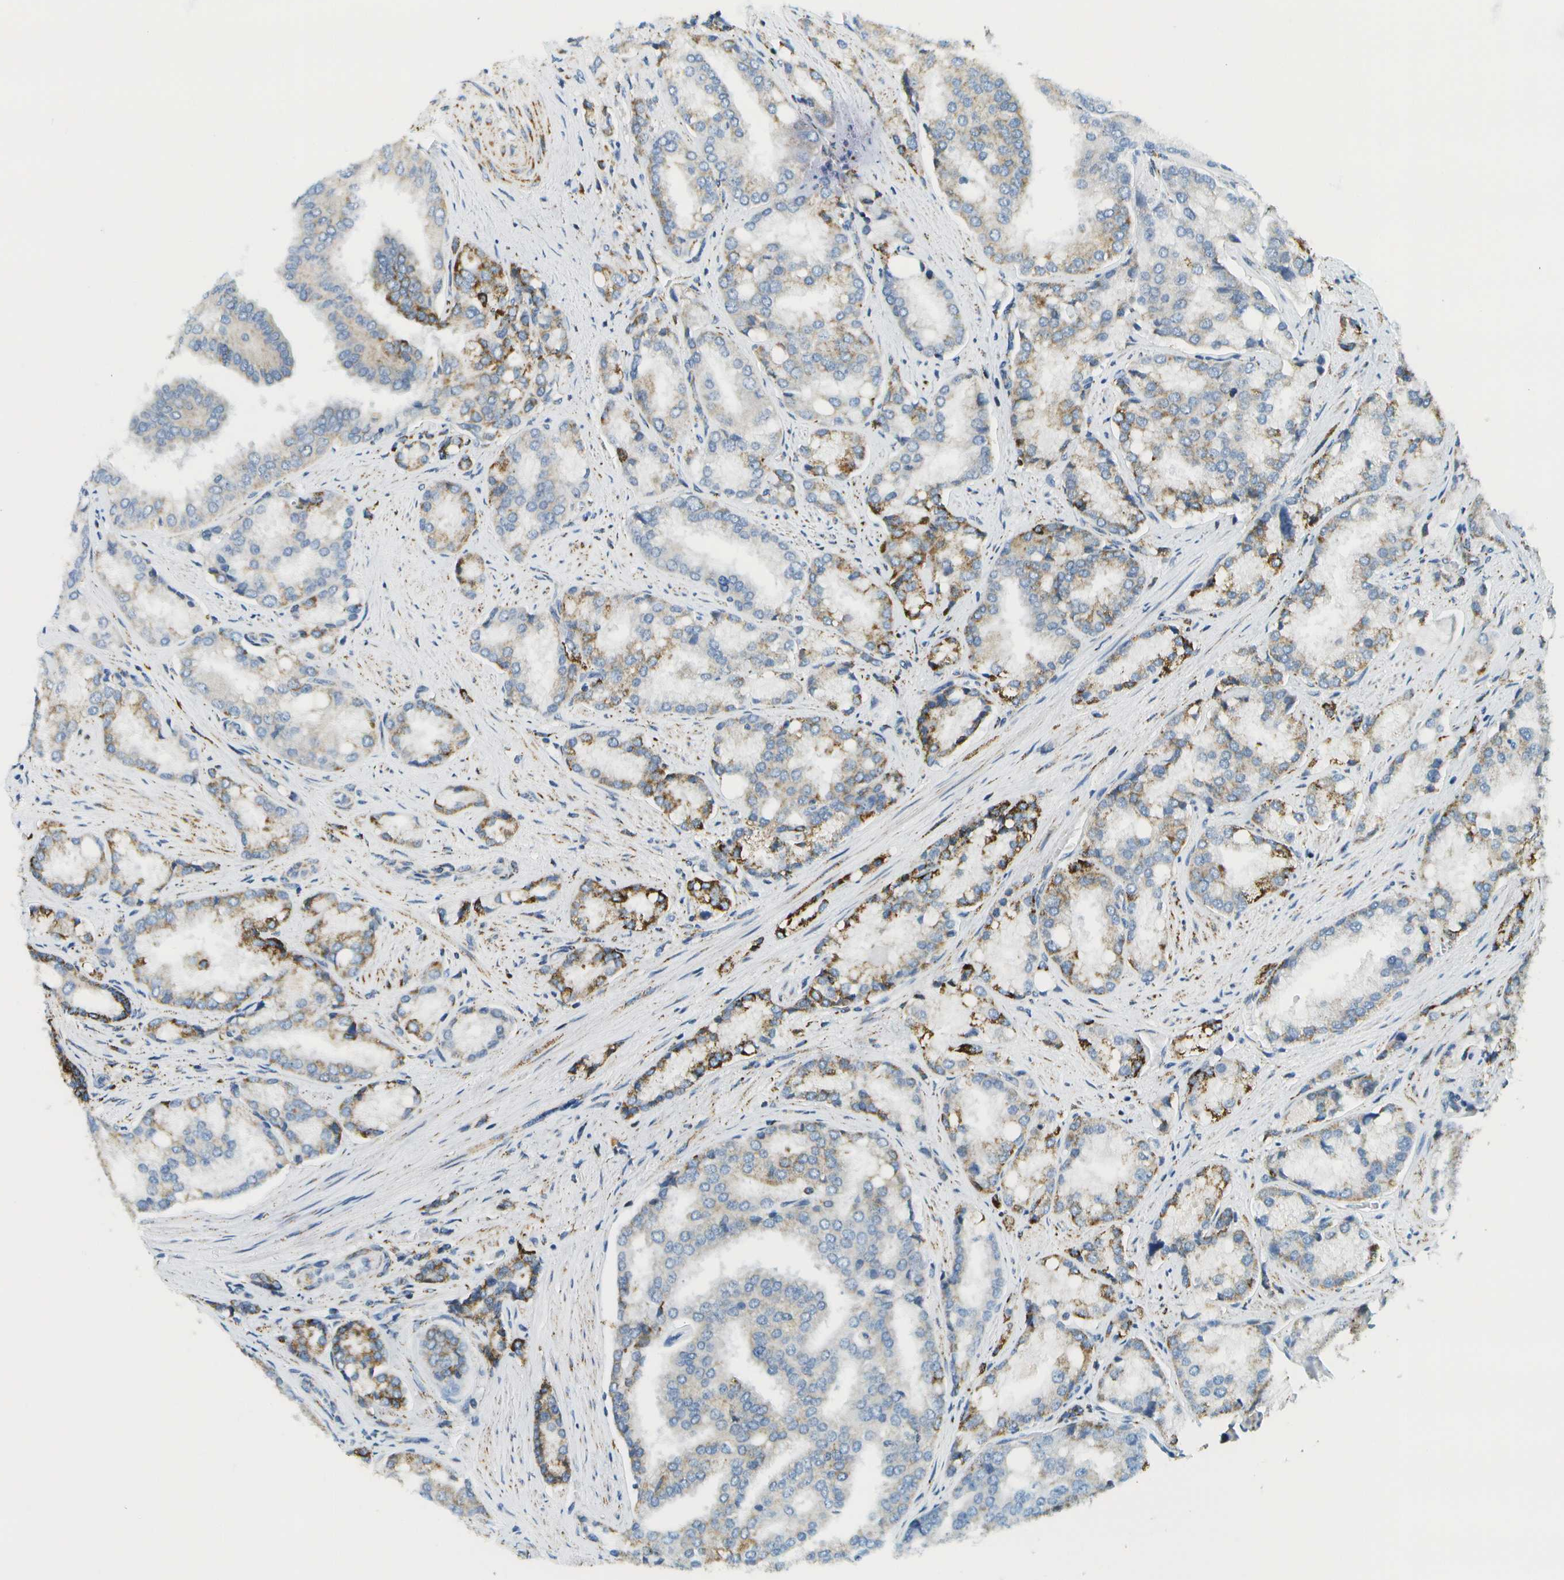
{"staining": {"intensity": "moderate", "quantity": "25%-75%", "location": "cytoplasmic/membranous"}, "tissue": "prostate cancer", "cell_type": "Tumor cells", "image_type": "cancer", "snomed": [{"axis": "morphology", "description": "Adenocarcinoma, High grade"}, {"axis": "topography", "description": "Prostate"}], "caption": "Protein staining by immunohistochemistry shows moderate cytoplasmic/membranous expression in approximately 25%-75% of tumor cells in prostate cancer (adenocarcinoma (high-grade)).", "gene": "HLCS", "patient": {"sex": "male", "age": 50}}